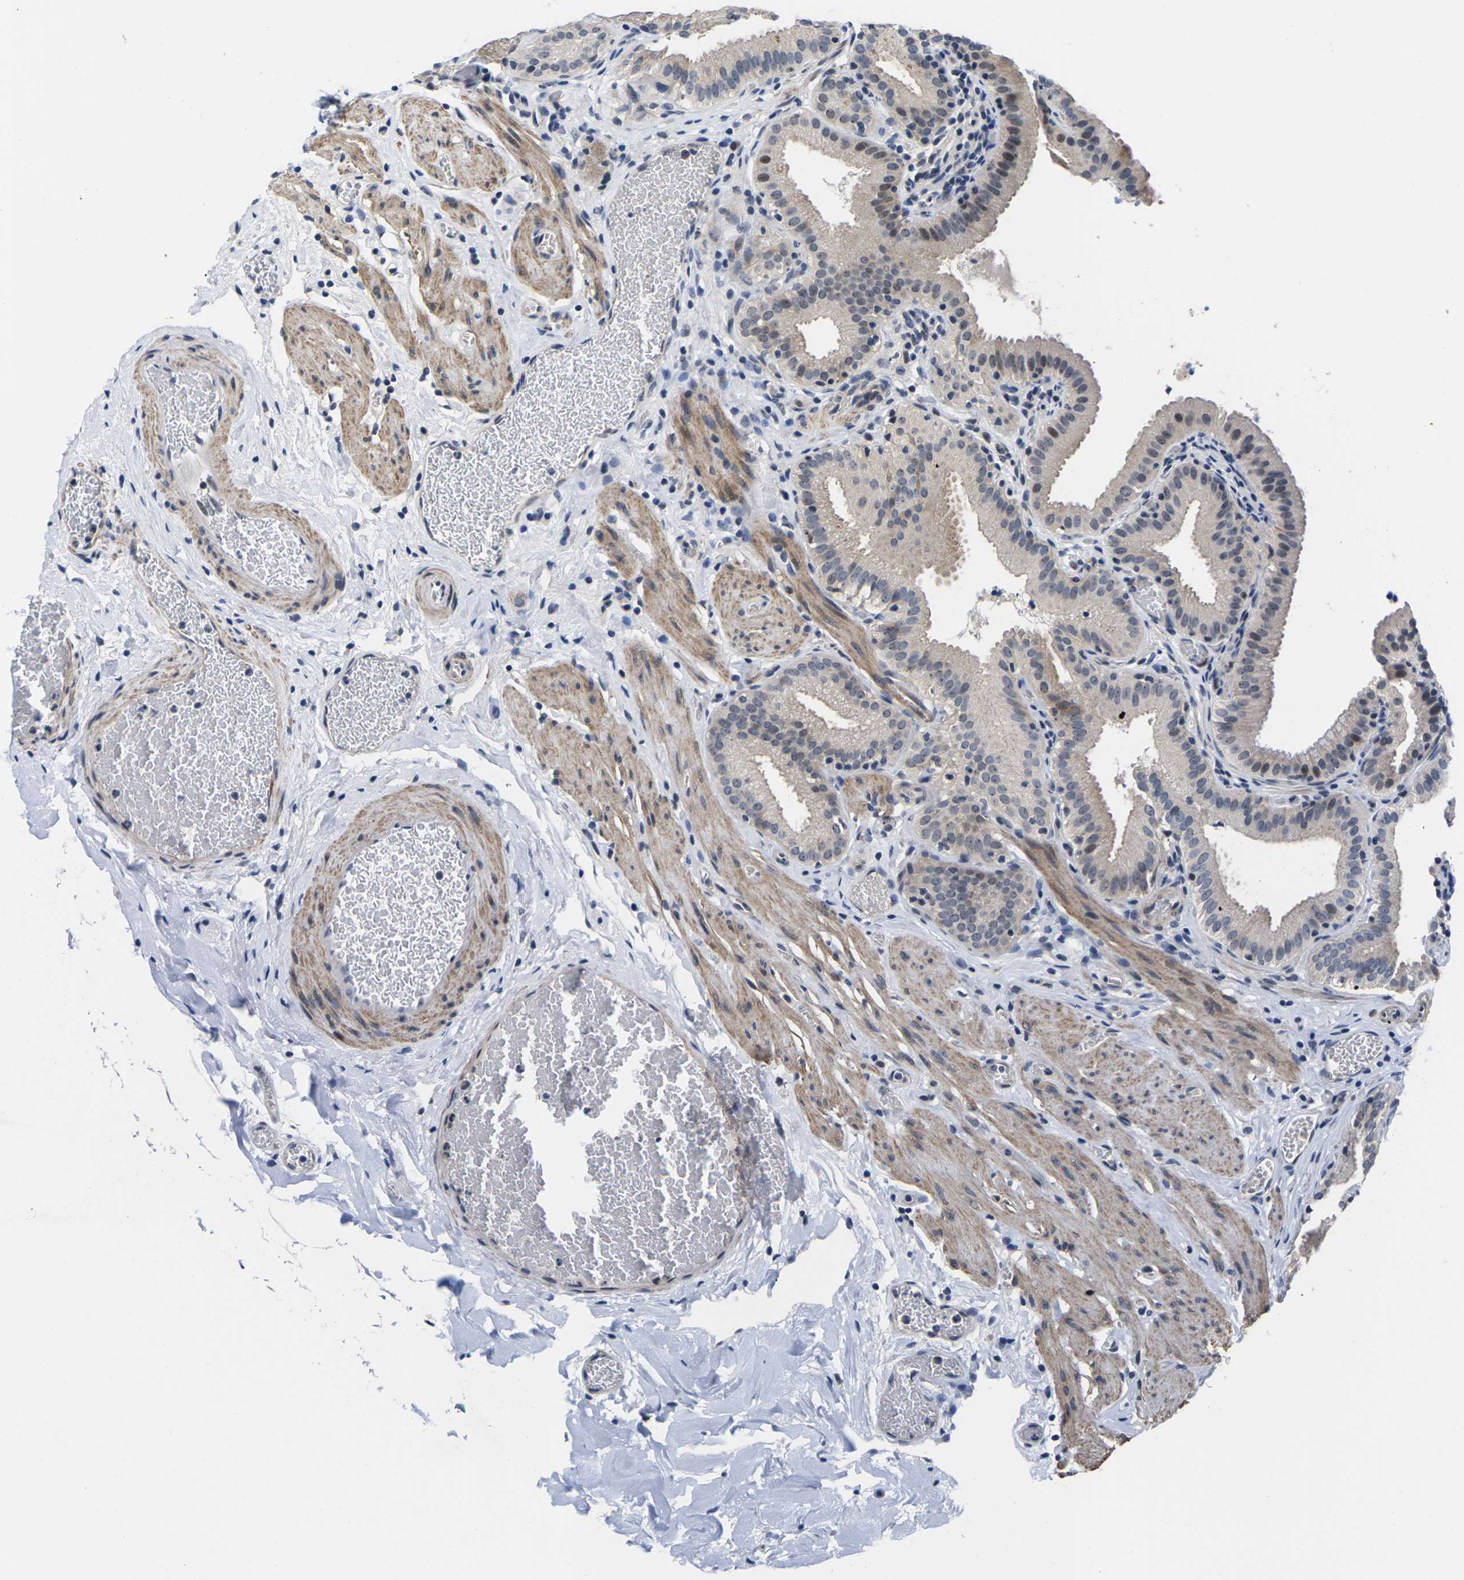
{"staining": {"intensity": "weak", "quantity": "25%-75%", "location": "cytoplasmic/membranous"}, "tissue": "gallbladder", "cell_type": "Glandular cells", "image_type": "normal", "snomed": [{"axis": "morphology", "description": "Normal tissue, NOS"}, {"axis": "topography", "description": "Gallbladder"}], "caption": "Normal gallbladder shows weak cytoplasmic/membranous positivity in about 25%-75% of glandular cells, visualized by immunohistochemistry.", "gene": "ST6GAL2", "patient": {"sex": "male", "age": 54}}